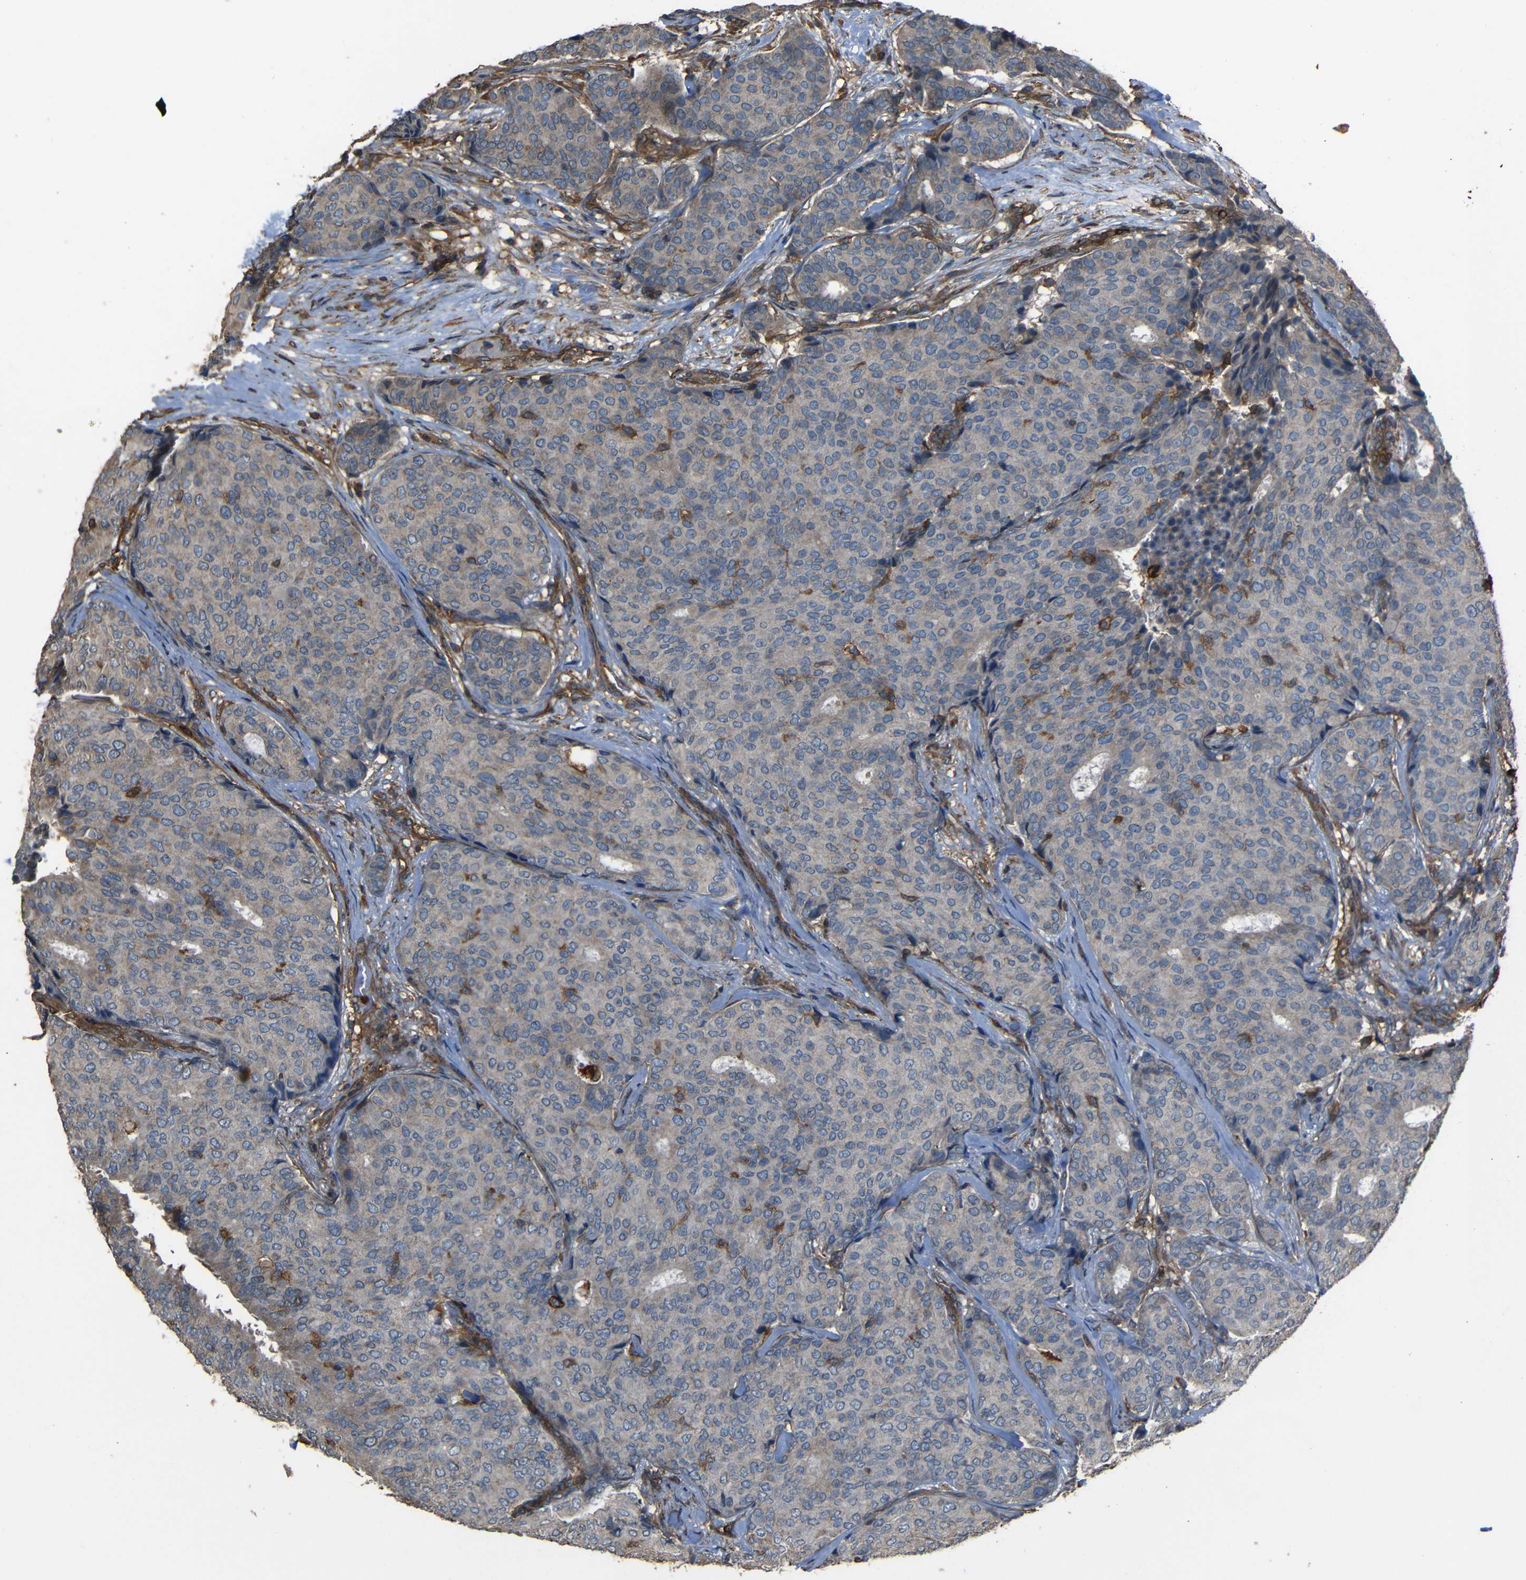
{"staining": {"intensity": "moderate", "quantity": "<25%", "location": "cytoplasmic/membranous"}, "tissue": "breast cancer", "cell_type": "Tumor cells", "image_type": "cancer", "snomed": [{"axis": "morphology", "description": "Duct carcinoma"}, {"axis": "topography", "description": "Breast"}], "caption": "Human invasive ductal carcinoma (breast) stained with a brown dye demonstrates moderate cytoplasmic/membranous positive positivity in about <25% of tumor cells.", "gene": "ADGRE5", "patient": {"sex": "female", "age": 75}}